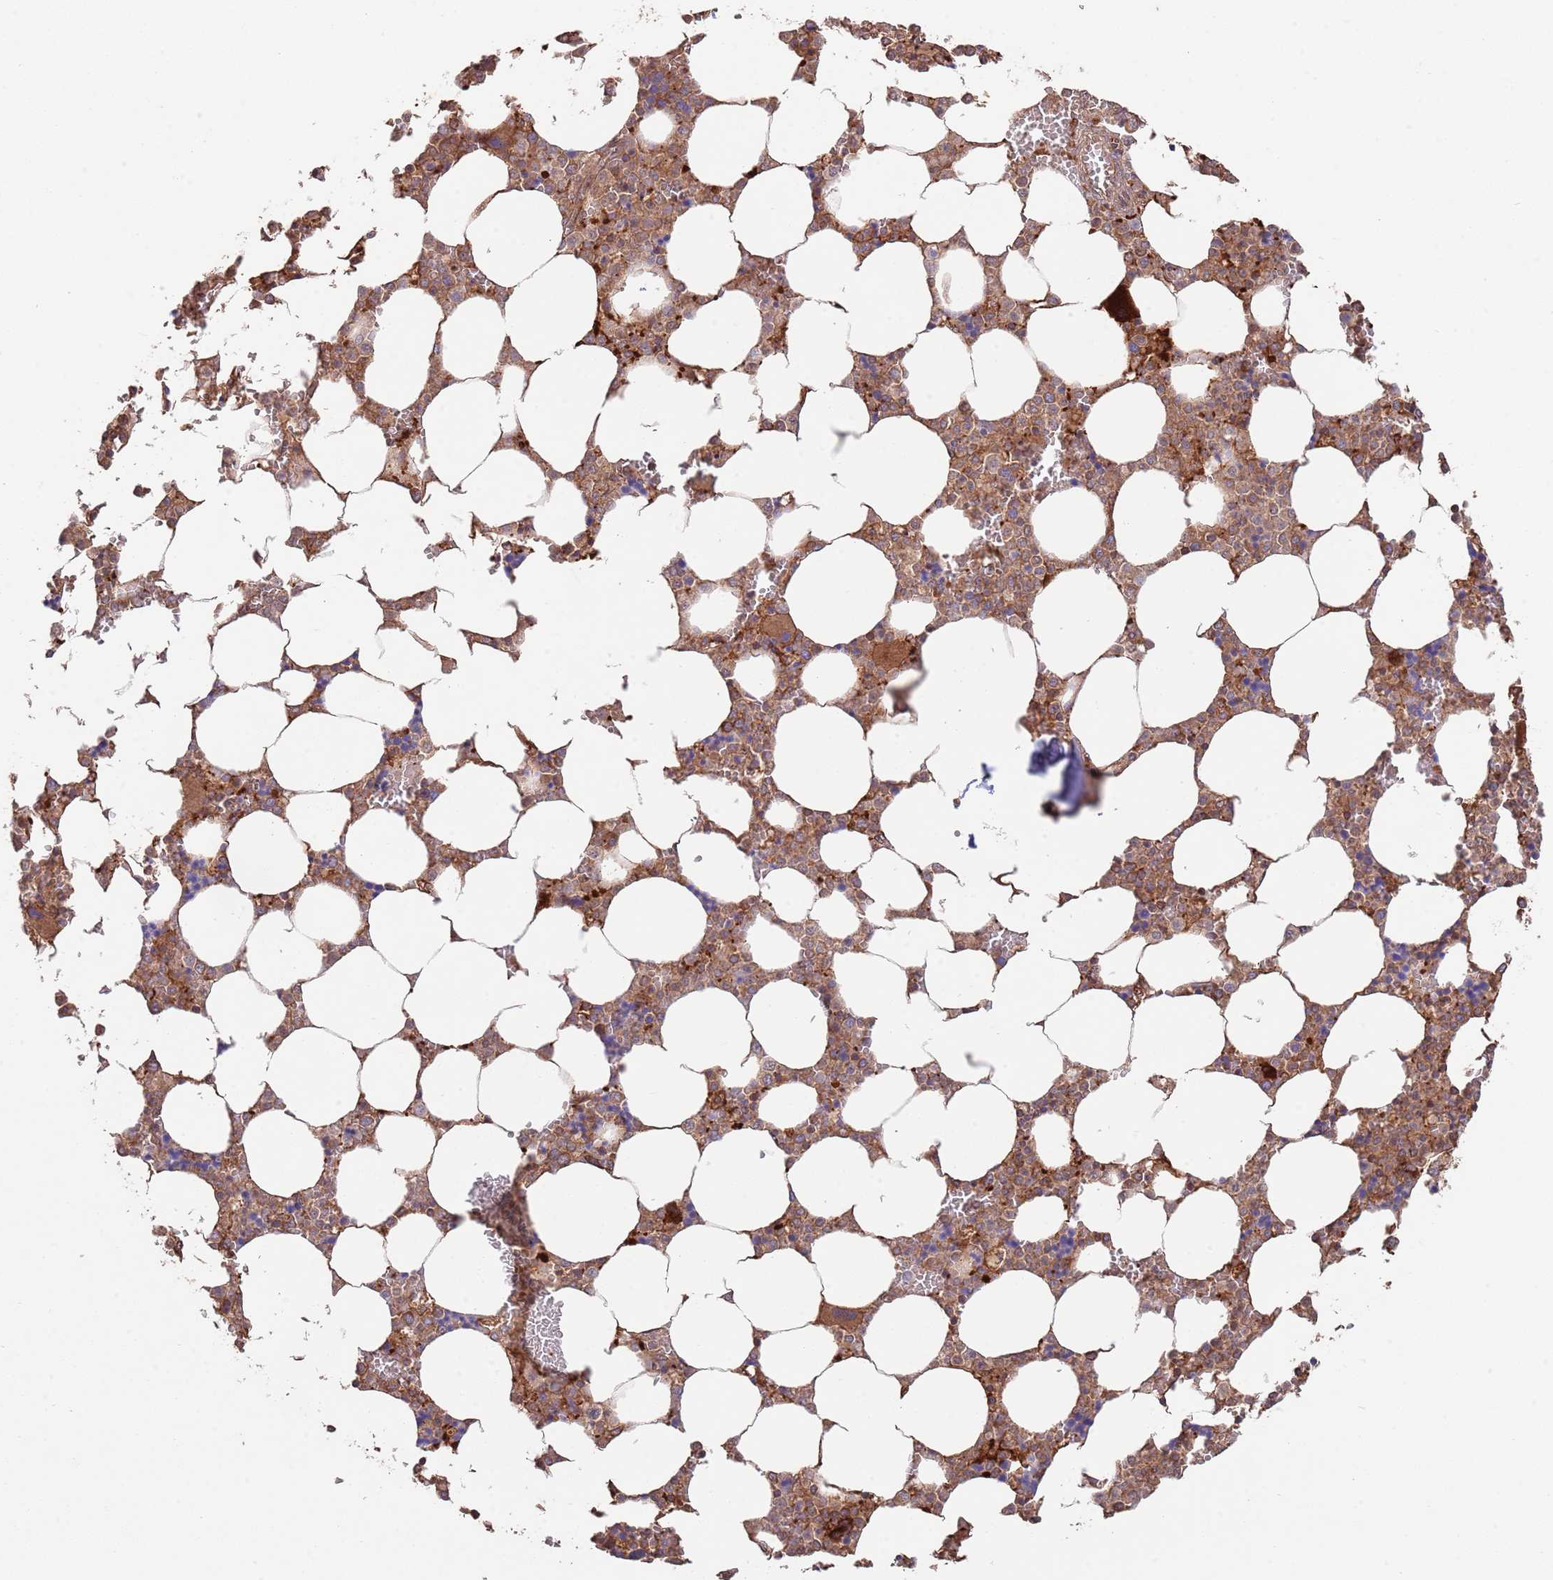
{"staining": {"intensity": "strong", "quantity": "25%-75%", "location": "cytoplasmic/membranous"}, "tissue": "bone marrow", "cell_type": "Hematopoietic cells", "image_type": "normal", "snomed": [{"axis": "morphology", "description": "Normal tissue, NOS"}, {"axis": "topography", "description": "Bone marrow"}], "caption": "About 25%-75% of hematopoietic cells in normal human bone marrow reveal strong cytoplasmic/membranous protein positivity as visualized by brown immunohistochemical staining.", "gene": "RNF19B", "patient": {"sex": "male", "age": 64}}